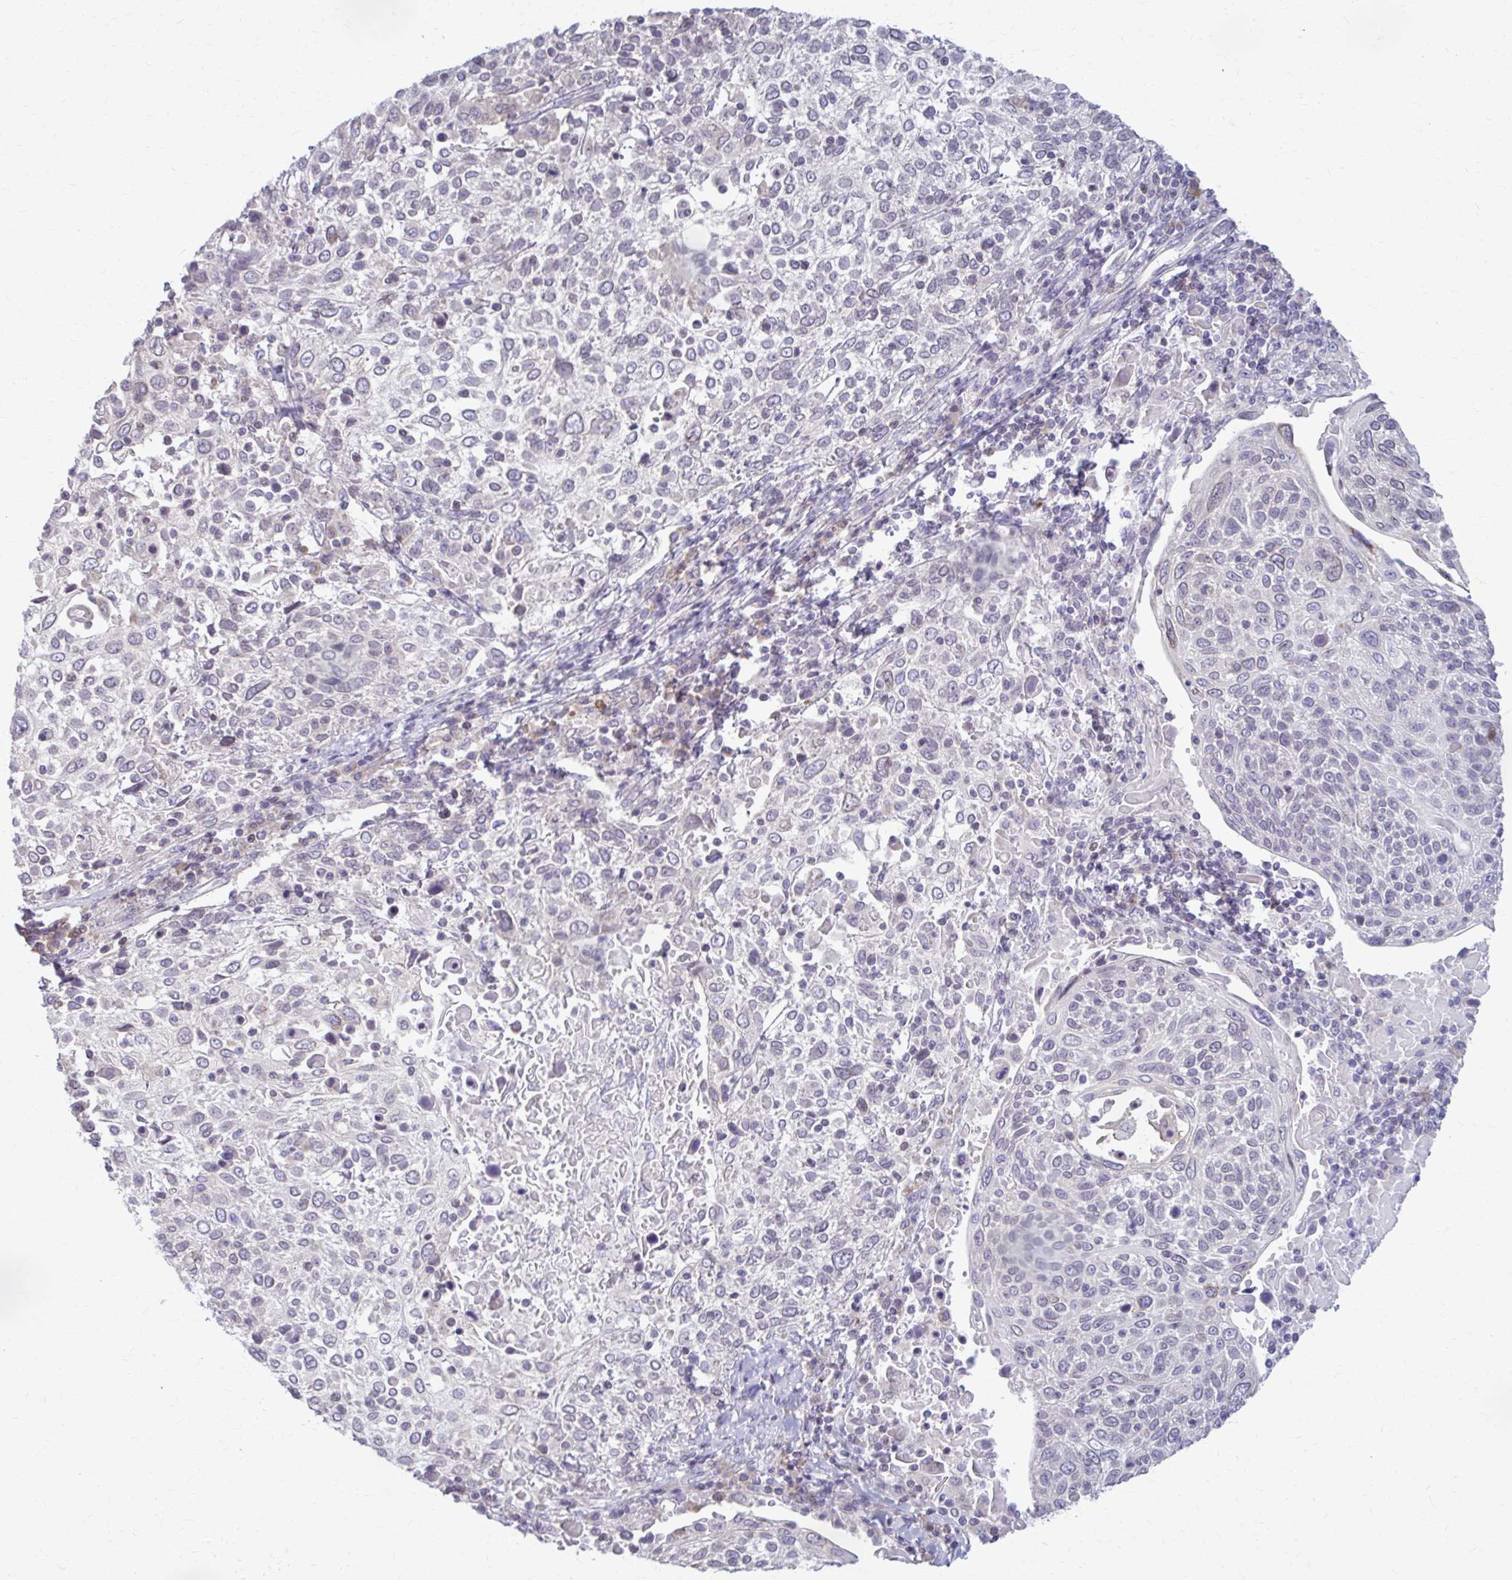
{"staining": {"intensity": "negative", "quantity": "none", "location": "none"}, "tissue": "cervical cancer", "cell_type": "Tumor cells", "image_type": "cancer", "snomed": [{"axis": "morphology", "description": "Squamous cell carcinoma, NOS"}, {"axis": "topography", "description": "Cervix"}], "caption": "DAB immunohistochemical staining of human cervical cancer (squamous cell carcinoma) exhibits no significant expression in tumor cells.", "gene": "MCRIP2", "patient": {"sex": "female", "age": 61}}